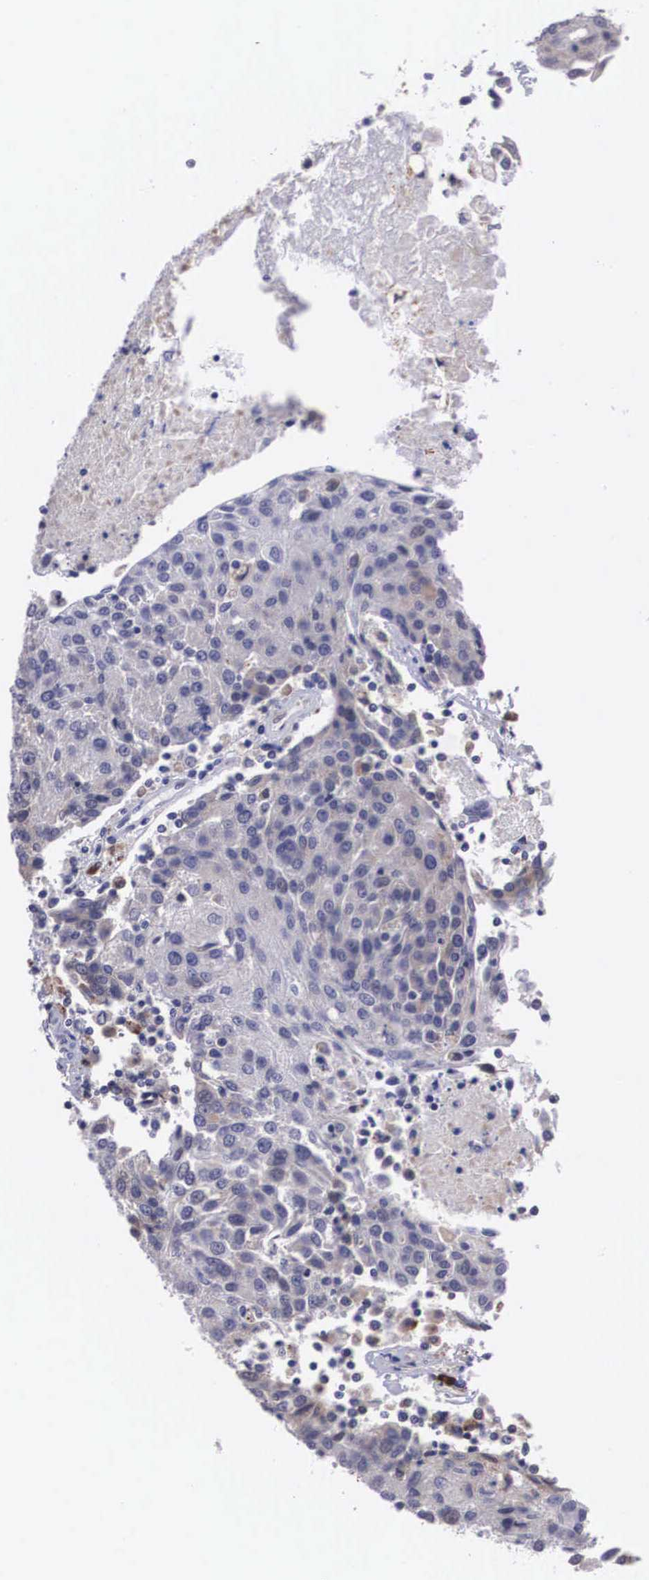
{"staining": {"intensity": "weak", "quantity": "<25%", "location": "cytoplasmic/membranous"}, "tissue": "urothelial cancer", "cell_type": "Tumor cells", "image_type": "cancer", "snomed": [{"axis": "morphology", "description": "Urothelial carcinoma, High grade"}, {"axis": "topography", "description": "Urinary bladder"}], "caption": "This is a micrograph of IHC staining of urothelial cancer, which shows no positivity in tumor cells.", "gene": "CRELD2", "patient": {"sex": "female", "age": 85}}